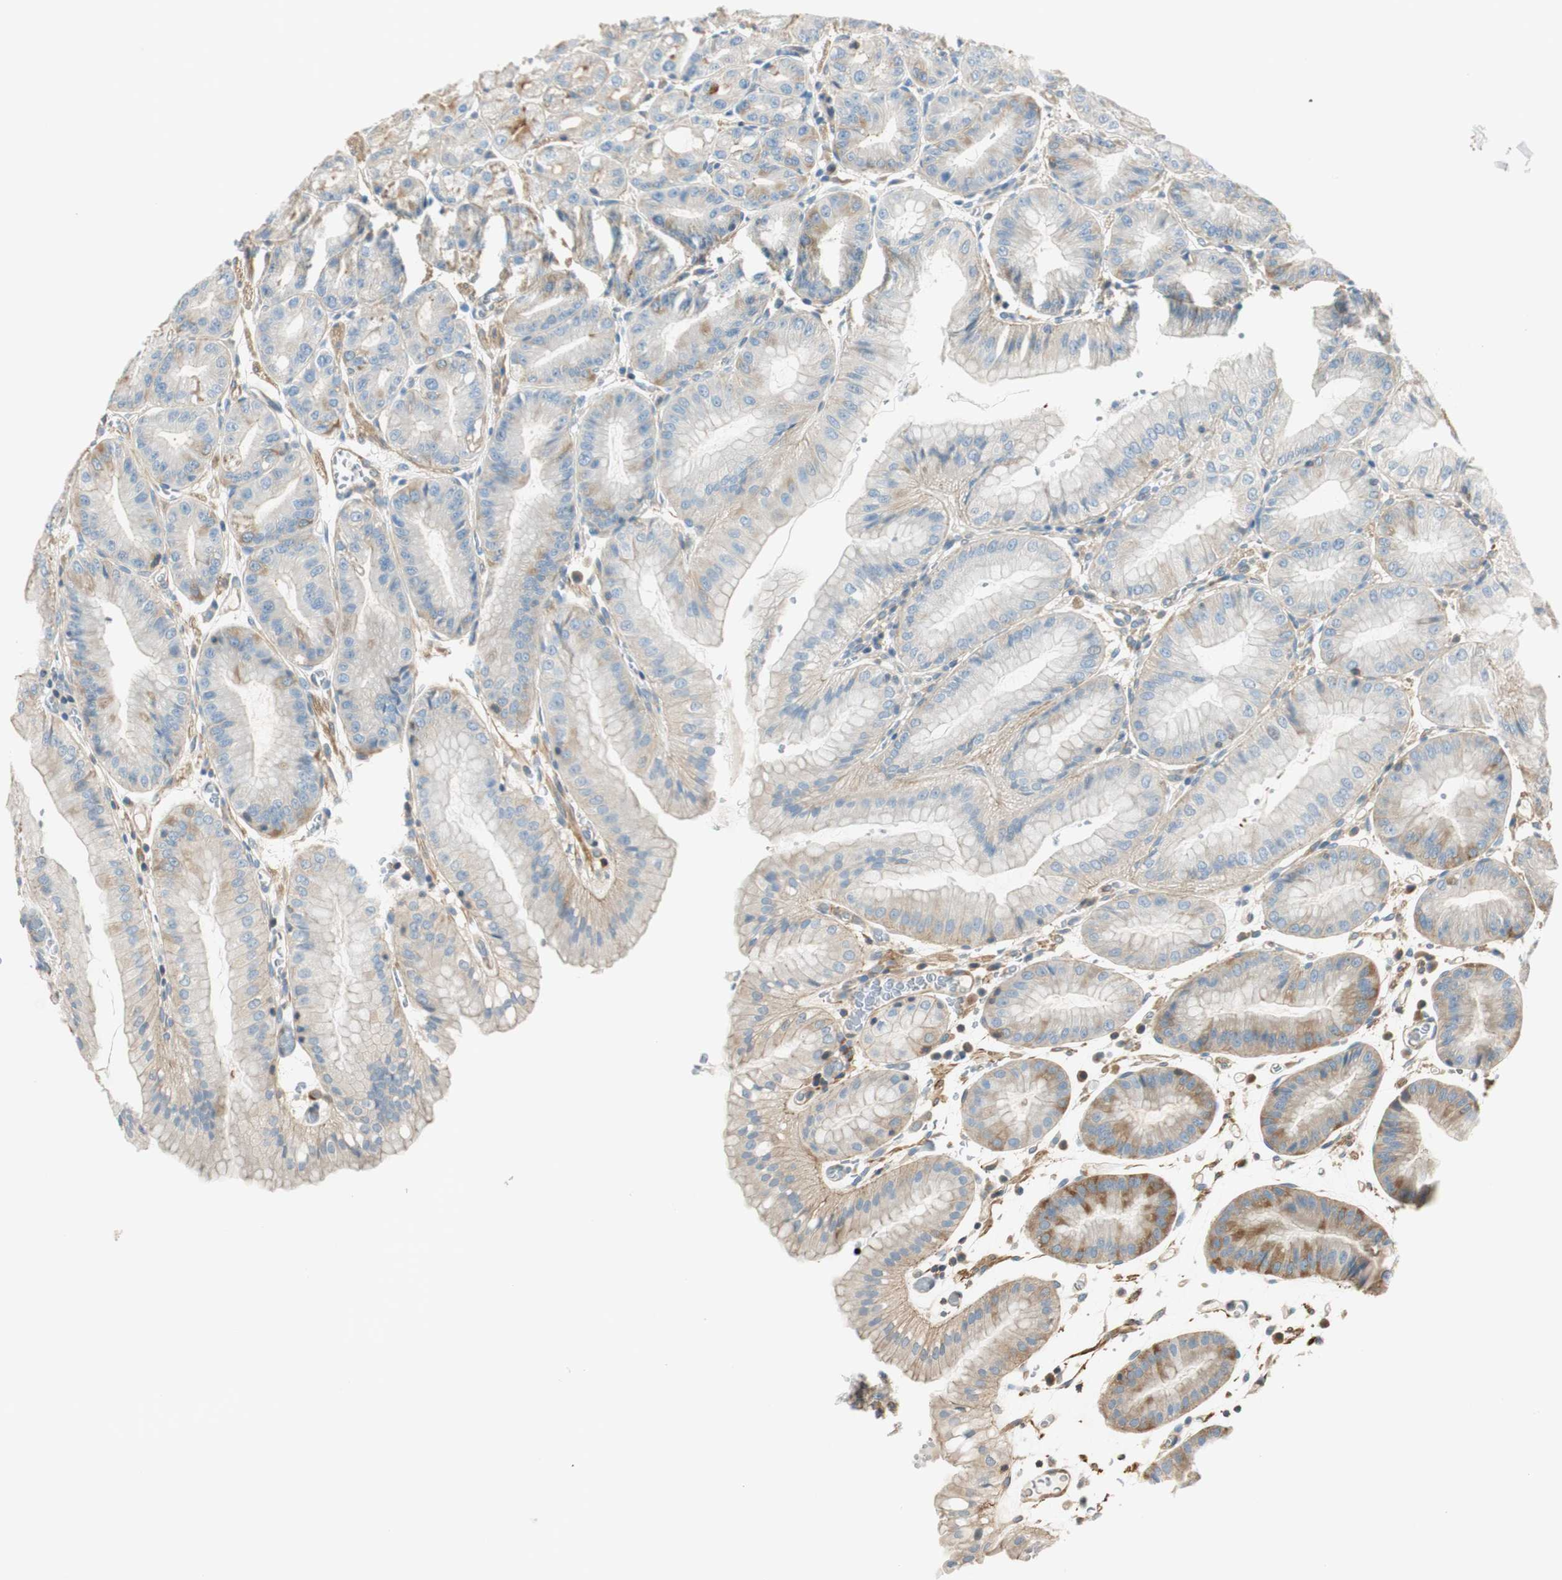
{"staining": {"intensity": "moderate", "quantity": "25%-75%", "location": "cytoplasmic/membranous"}, "tissue": "stomach", "cell_type": "Glandular cells", "image_type": "normal", "snomed": [{"axis": "morphology", "description": "Normal tissue, NOS"}, {"axis": "topography", "description": "Stomach, lower"}], "caption": "Immunohistochemistry (DAB) staining of benign human stomach shows moderate cytoplasmic/membranous protein staining in about 25%-75% of glandular cells. (IHC, brightfield microscopy, high magnification).", "gene": "PI4K2B", "patient": {"sex": "male", "age": 71}}